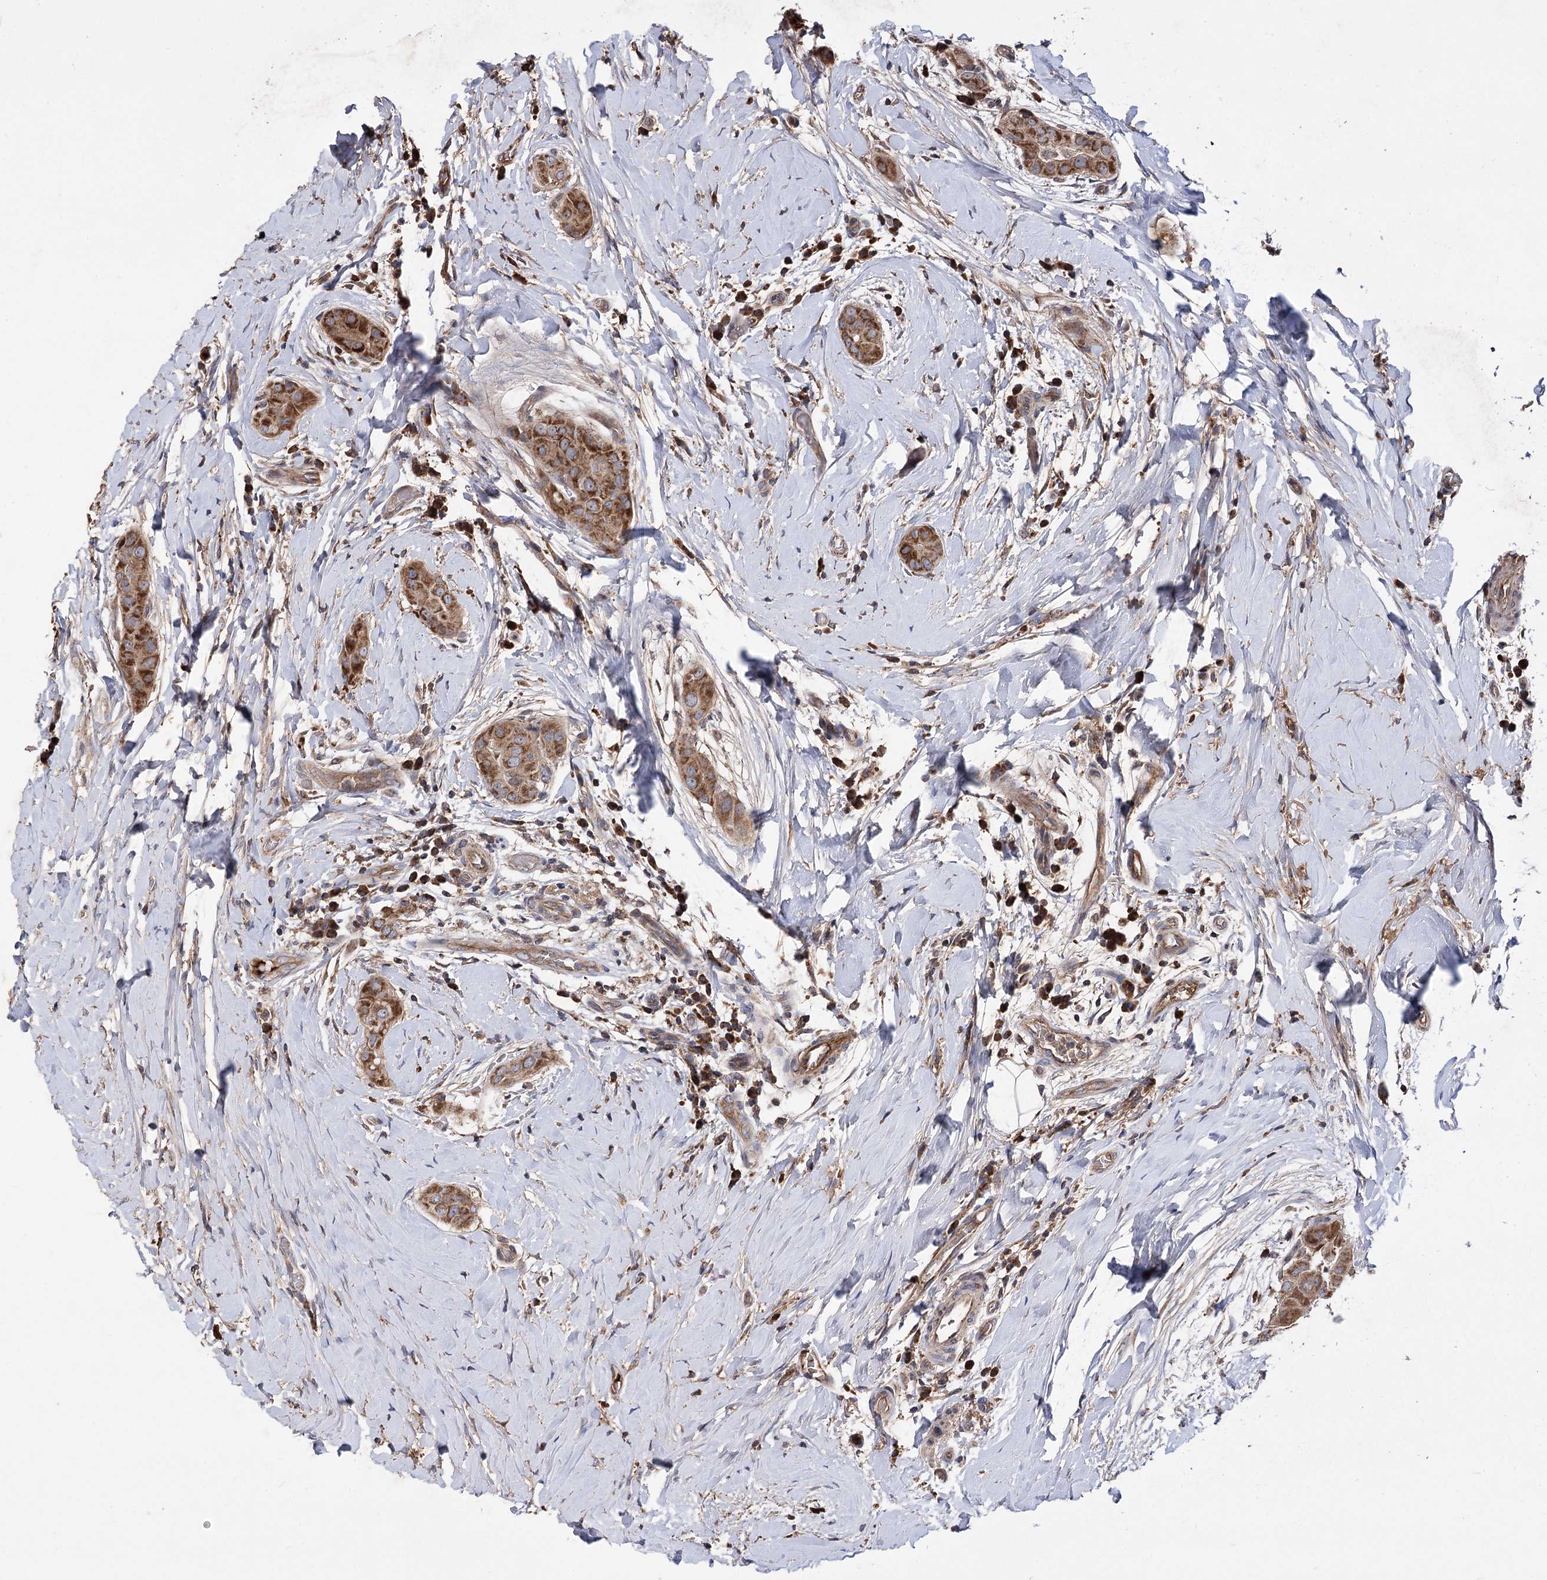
{"staining": {"intensity": "strong", "quantity": ">75%", "location": "cytoplasmic/membranous"}, "tissue": "thyroid cancer", "cell_type": "Tumor cells", "image_type": "cancer", "snomed": [{"axis": "morphology", "description": "Papillary adenocarcinoma, NOS"}, {"axis": "topography", "description": "Thyroid gland"}], "caption": "The immunohistochemical stain labels strong cytoplasmic/membranous positivity in tumor cells of thyroid papillary adenocarcinoma tissue.", "gene": "RASSF3", "patient": {"sex": "male", "age": 33}}